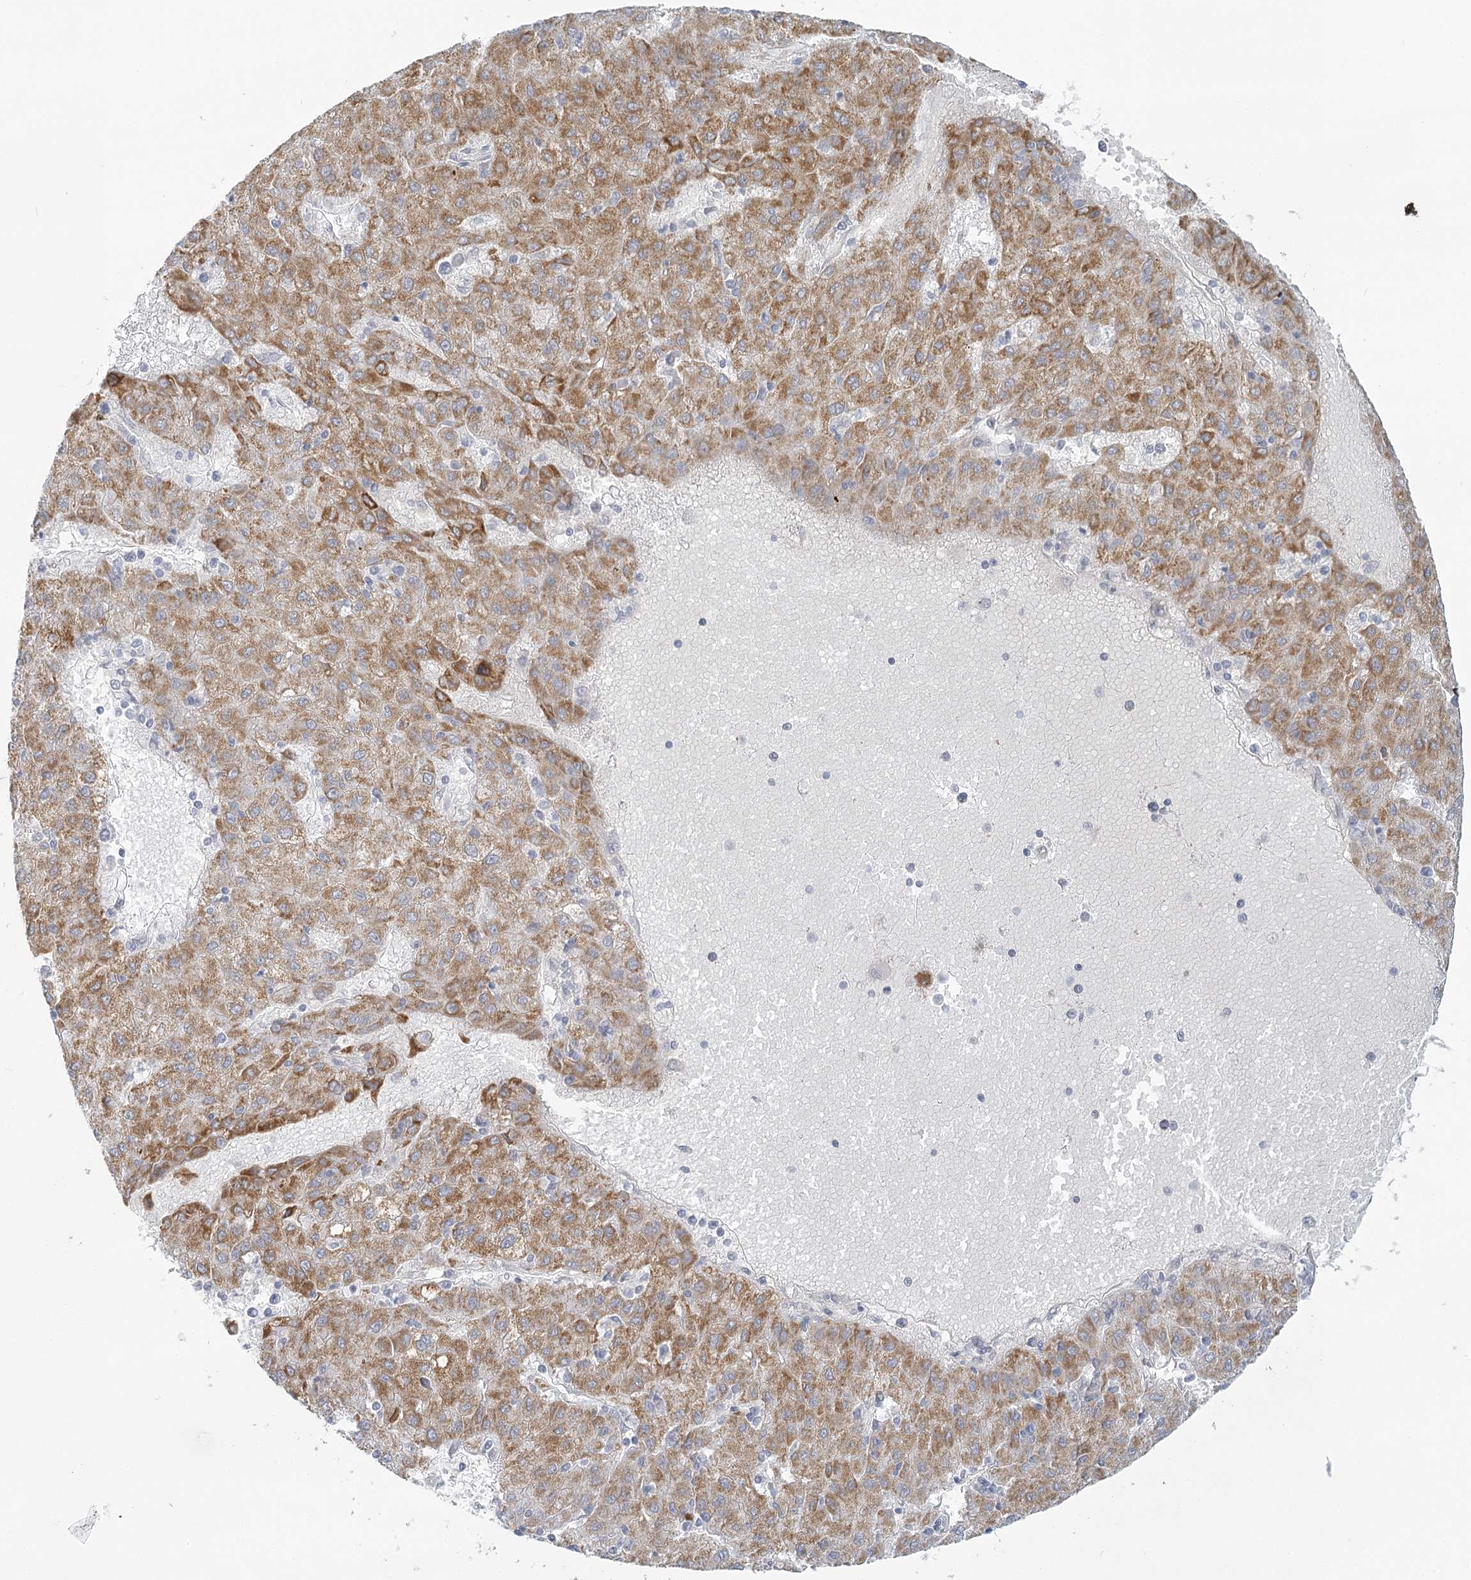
{"staining": {"intensity": "moderate", "quantity": ">75%", "location": "cytoplasmic/membranous"}, "tissue": "liver cancer", "cell_type": "Tumor cells", "image_type": "cancer", "snomed": [{"axis": "morphology", "description": "Carcinoma, Hepatocellular, NOS"}, {"axis": "topography", "description": "Liver"}], "caption": "This image shows liver hepatocellular carcinoma stained with immunohistochemistry (IHC) to label a protein in brown. The cytoplasmic/membranous of tumor cells show moderate positivity for the protein. Nuclei are counter-stained blue.", "gene": "BPHL", "patient": {"sex": "male", "age": 72}}